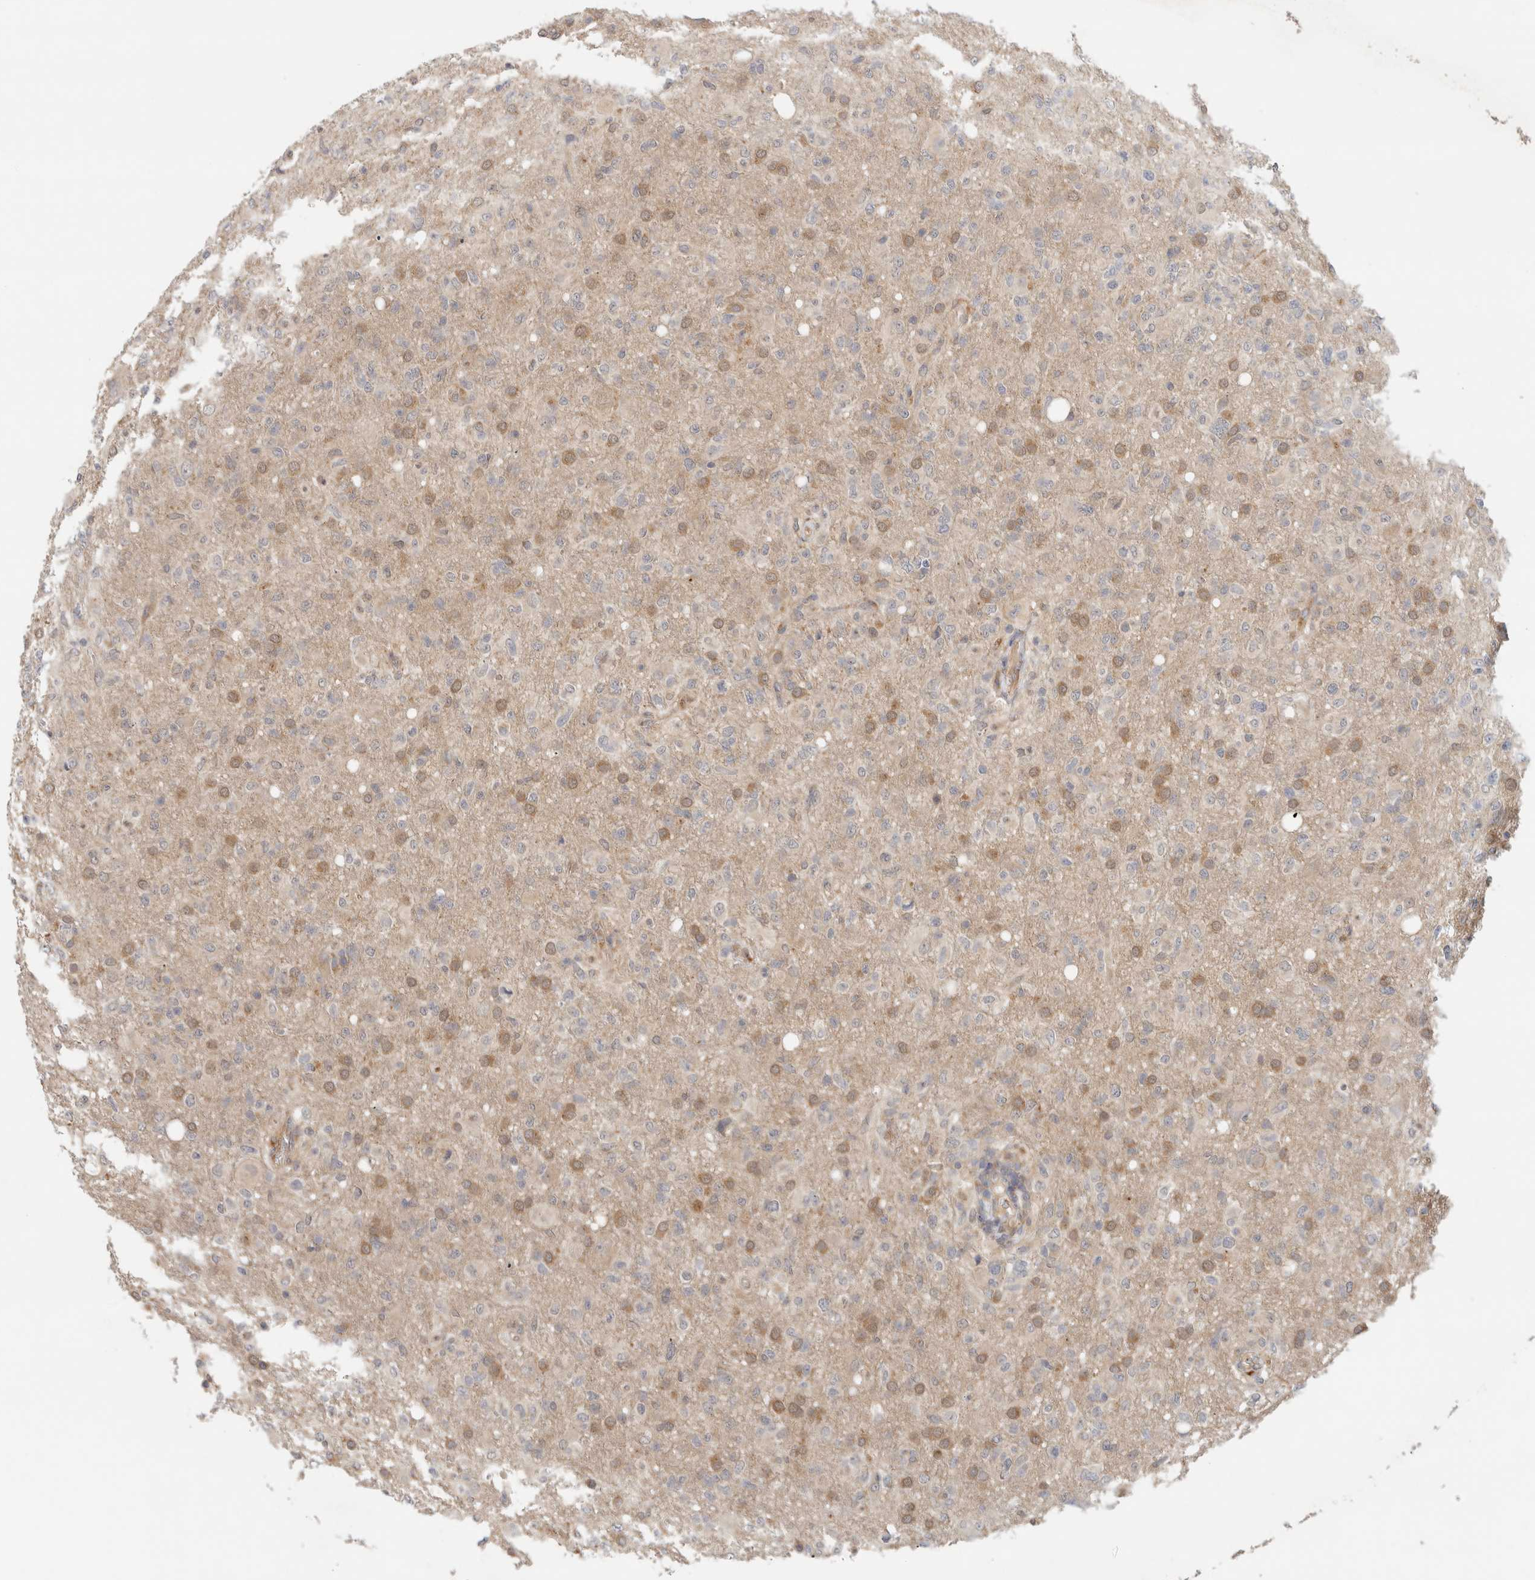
{"staining": {"intensity": "moderate", "quantity": "25%-75%", "location": "cytoplasmic/membranous"}, "tissue": "glioma", "cell_type": "Tumor cells", "image_type": "cancer", "snomed": [{"axis": "morphology", "description": "Glioma, malignant, High grade"}, {"axis": "topography", "description": "Brain"}], "caption": "Brown immunohistochemical staining in high-grade glioma (malignant) reveals moderate cytoplasmic/membranous positivity in approximately 25%-75% of tumor cells. (DAB IHC with brightfield microscopy, high magnification).", "gene": "SGK1", "patient": {"sex": "female", "age": 57}}